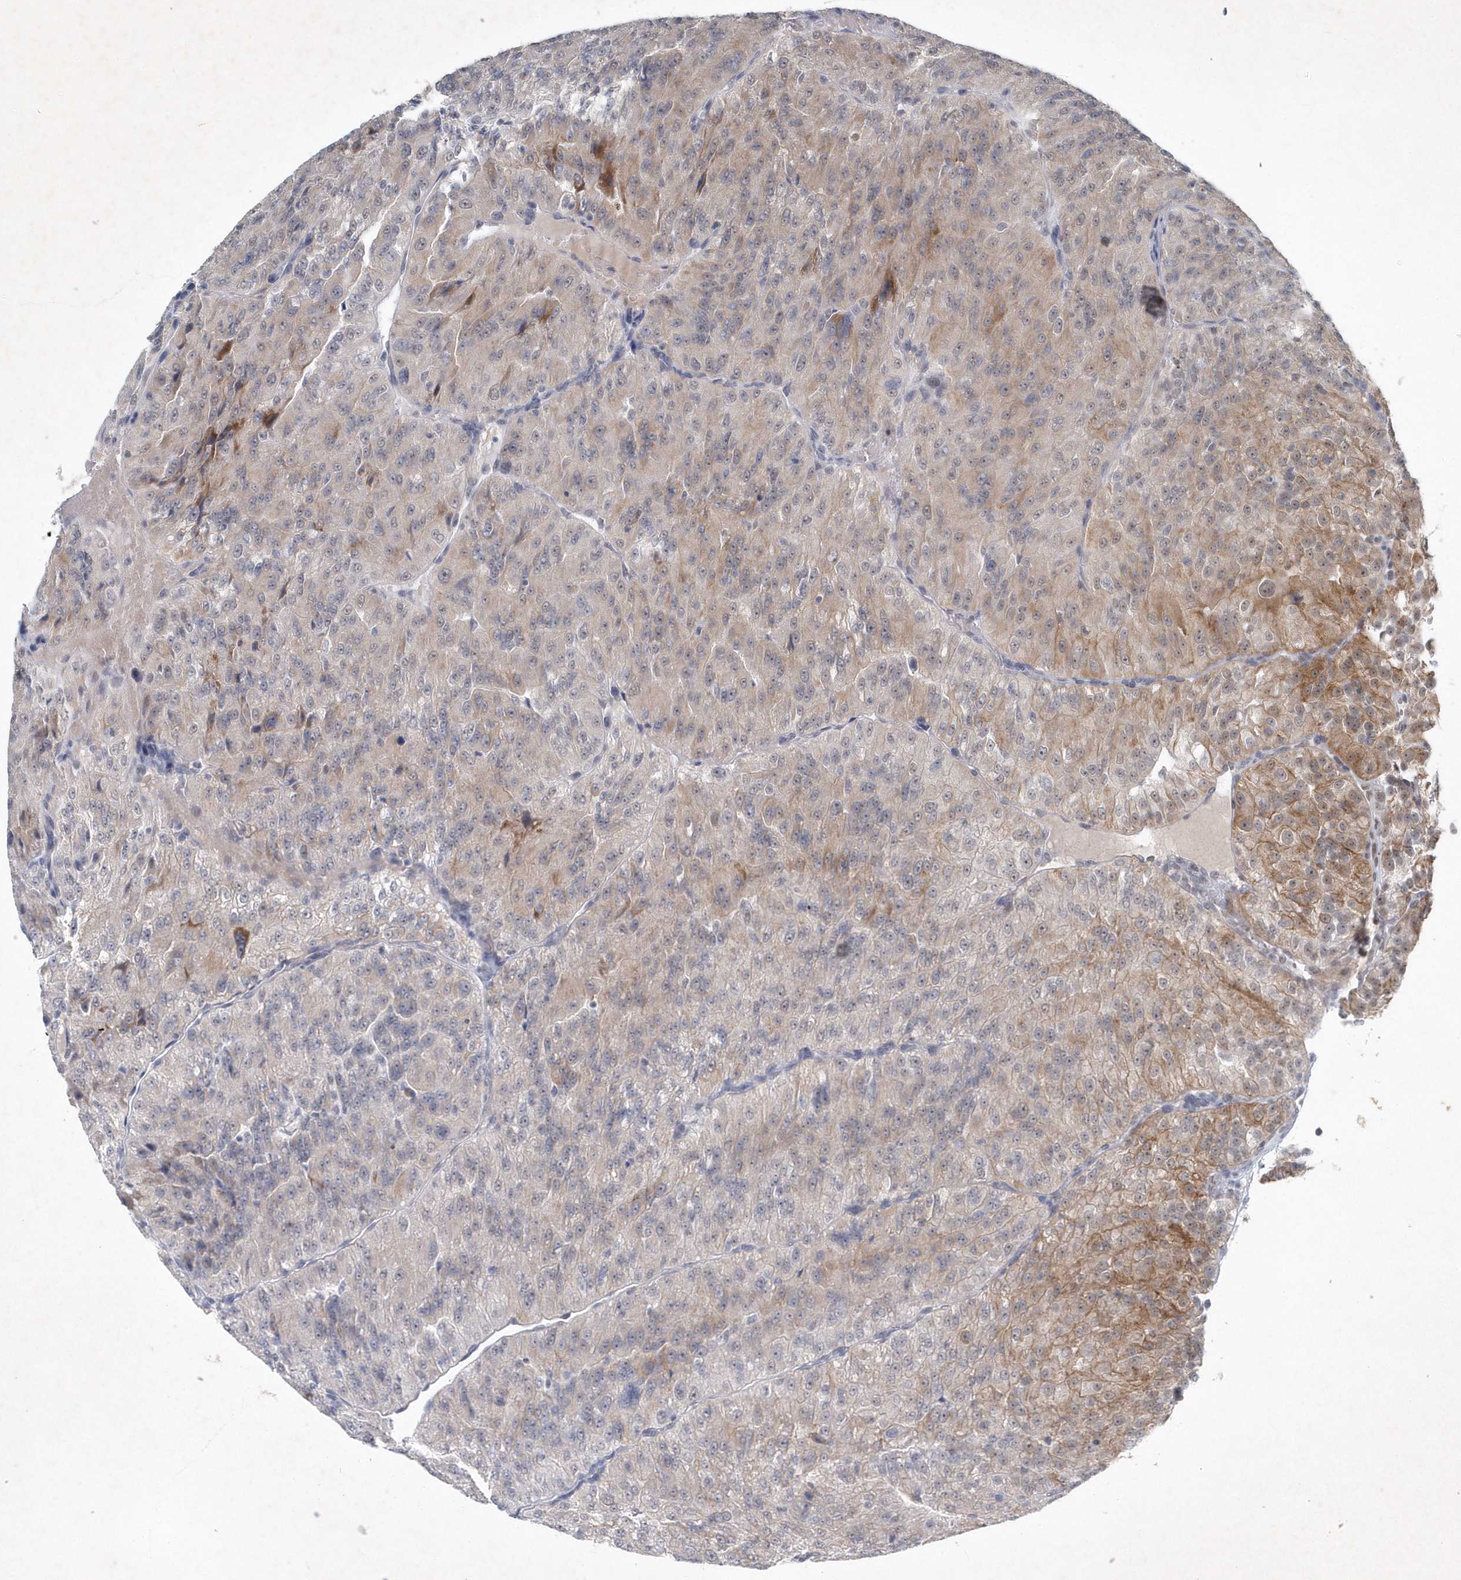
{"staining": {"intensity": "moderate", "quantity": "<25%", "location": "cytoplasmic/membranous"}, "tissue": "renal cancer", "cell_type": "Tumor cells", "image_type": "cancer", "snomed": [{"axis": "morphology", "description": "Adenocarcinoma, NOS"}, {"axis": "topography", "description": "Kidney"}], "caption": "IHC staining of adenocarcinoma (renal), which demonstrates low levels of moderate cytoplasmic/membranous positivity in about <25% of tumor cells indicating moderate cytoplasmic/membranous protein expression. The staining was performed using DAB (brown) for protein detection and nuclei were counterstained in hematoxylin (blue).", "gene": "ZBTB9", "patient": {"sex": "female", "age": 63}}